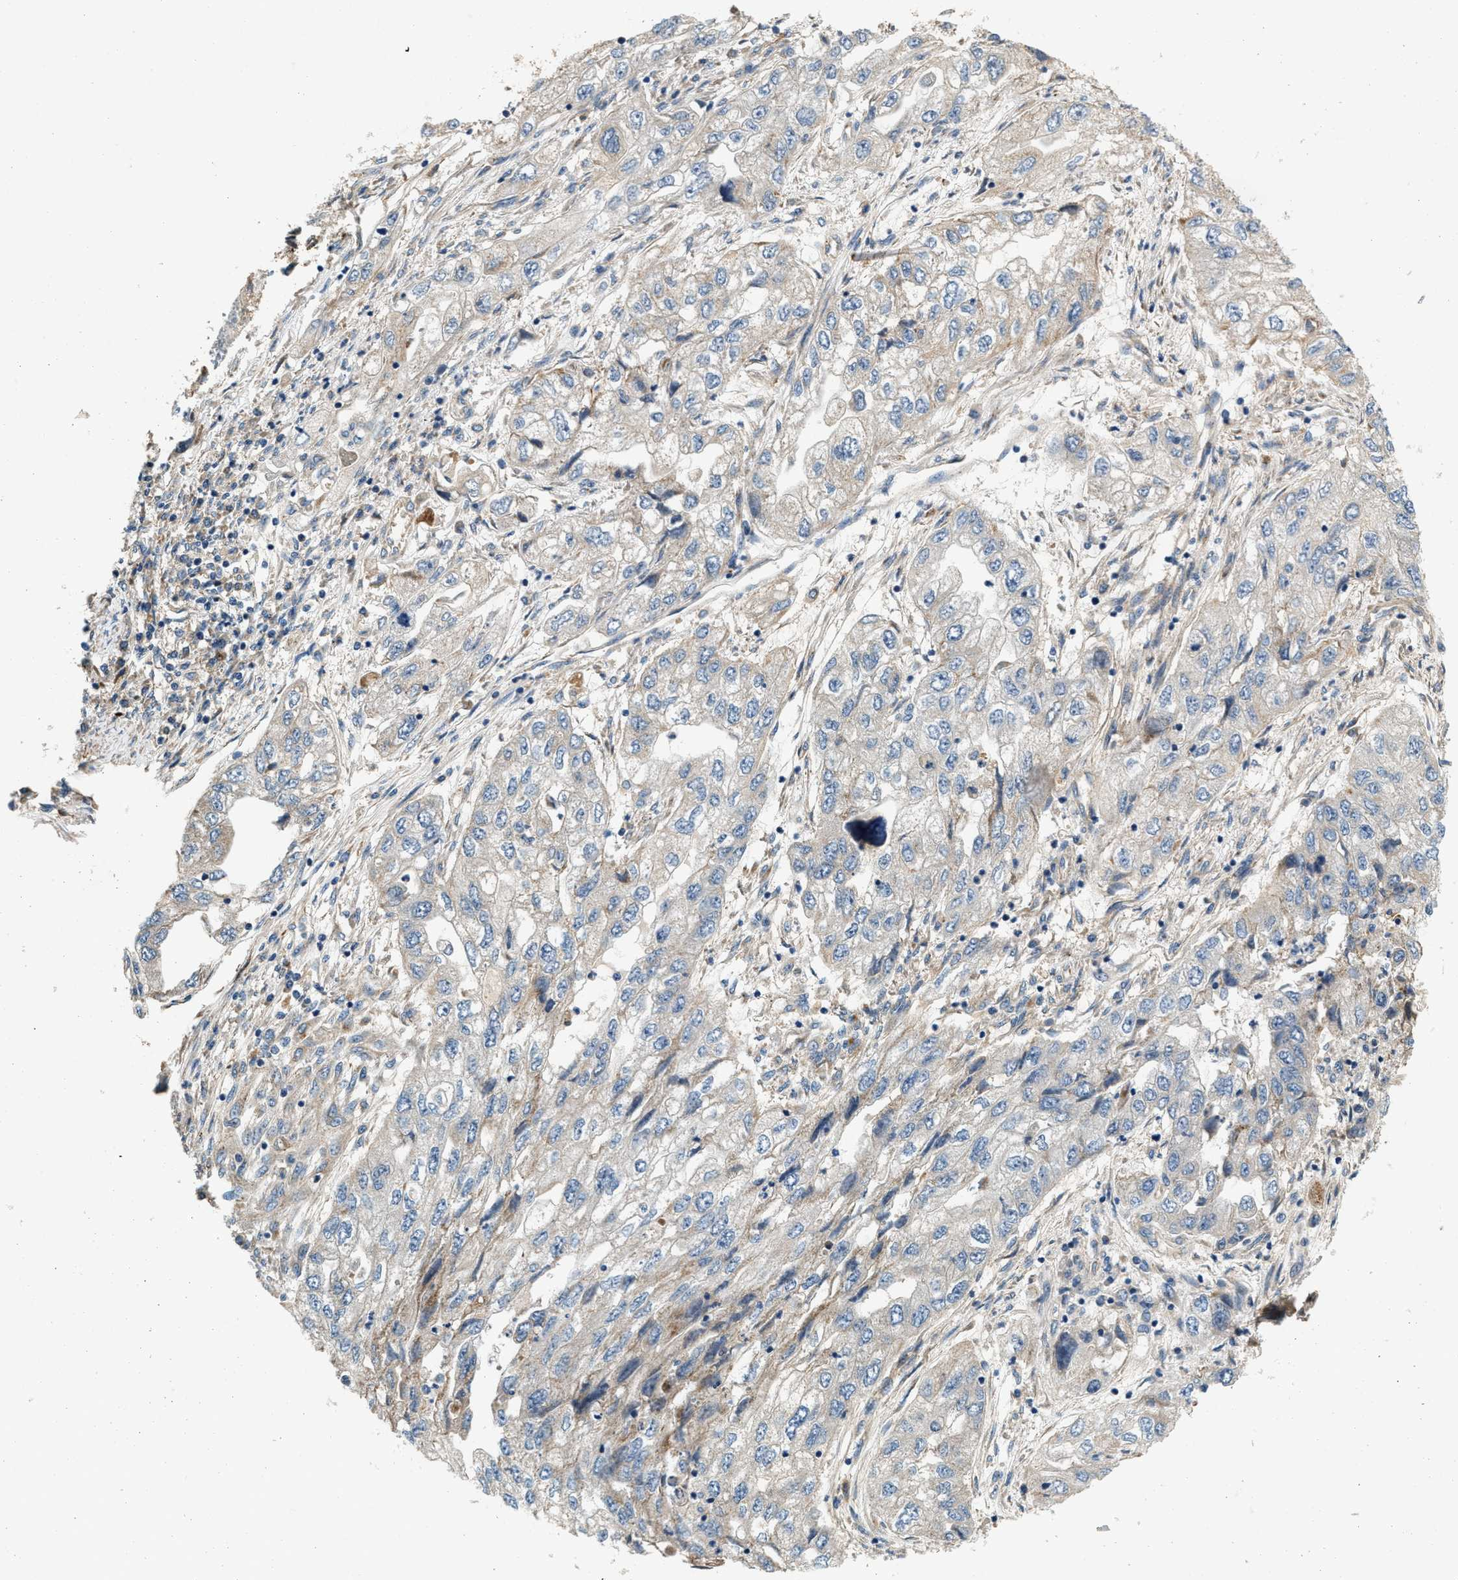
{"staining": {"intensity": "weak", "quantity": "<25%", "location": "cytoplasmic/membranous"}, "tissue": "endometrial cancer", "cell_type": "Tumor cells", "image_type": "cancer", "snomed": [{"axis": "morphology", "description": "Adenocarcinoma, NOS"}, {"axis": "topography", "description": "Endometrium"}], "caption": "Adenocarcinoma (endometrial) stained for a protein using immunohistochemistry reveals no staining tumor cells.", "gene": "DUSP10", "patient": {"sex": "female", "age": 49}}